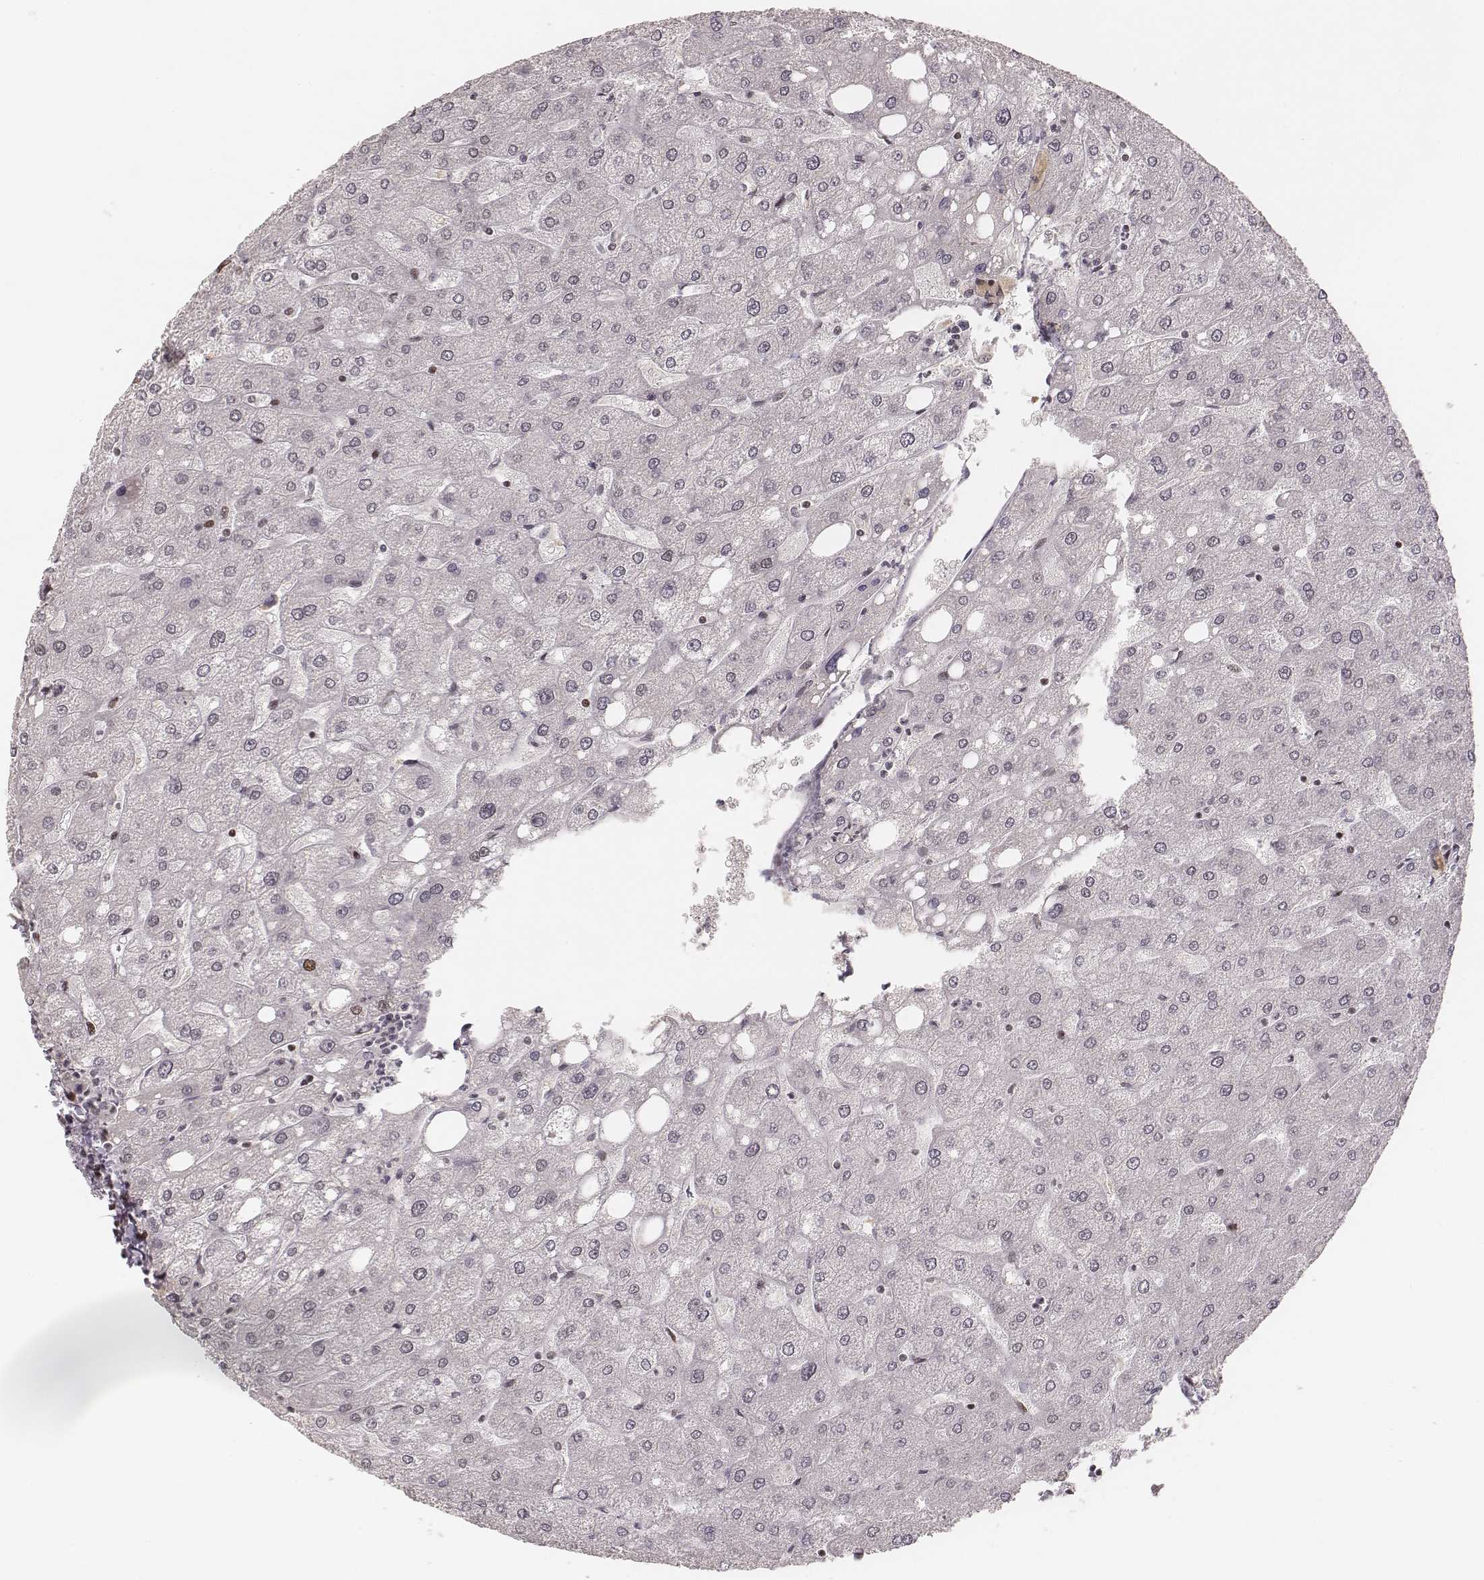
{"staining": {"intensity": "negative", "quantity": "none", "location": "none"}, "tissue": "liver", "cell_type": "Cholangiocytes", "image_type": "normal", "snomed": [{"axis": "morphology", "description": "Normal tissue, NOS"}, {"axis": "topography", "description": "Liver"}], "caption": "This micrograph is of benign liver stained with immunohistochemistry to label a protein in brown with the nuclei are counter-stained blue. There is no positivity in cholangiocytes. (DAB (3,3'-diaminobenzidine) immunohistochemistry, high magnification).", "gene": "HNRNPC", "patient": {"sex": "male", "age": 67}}